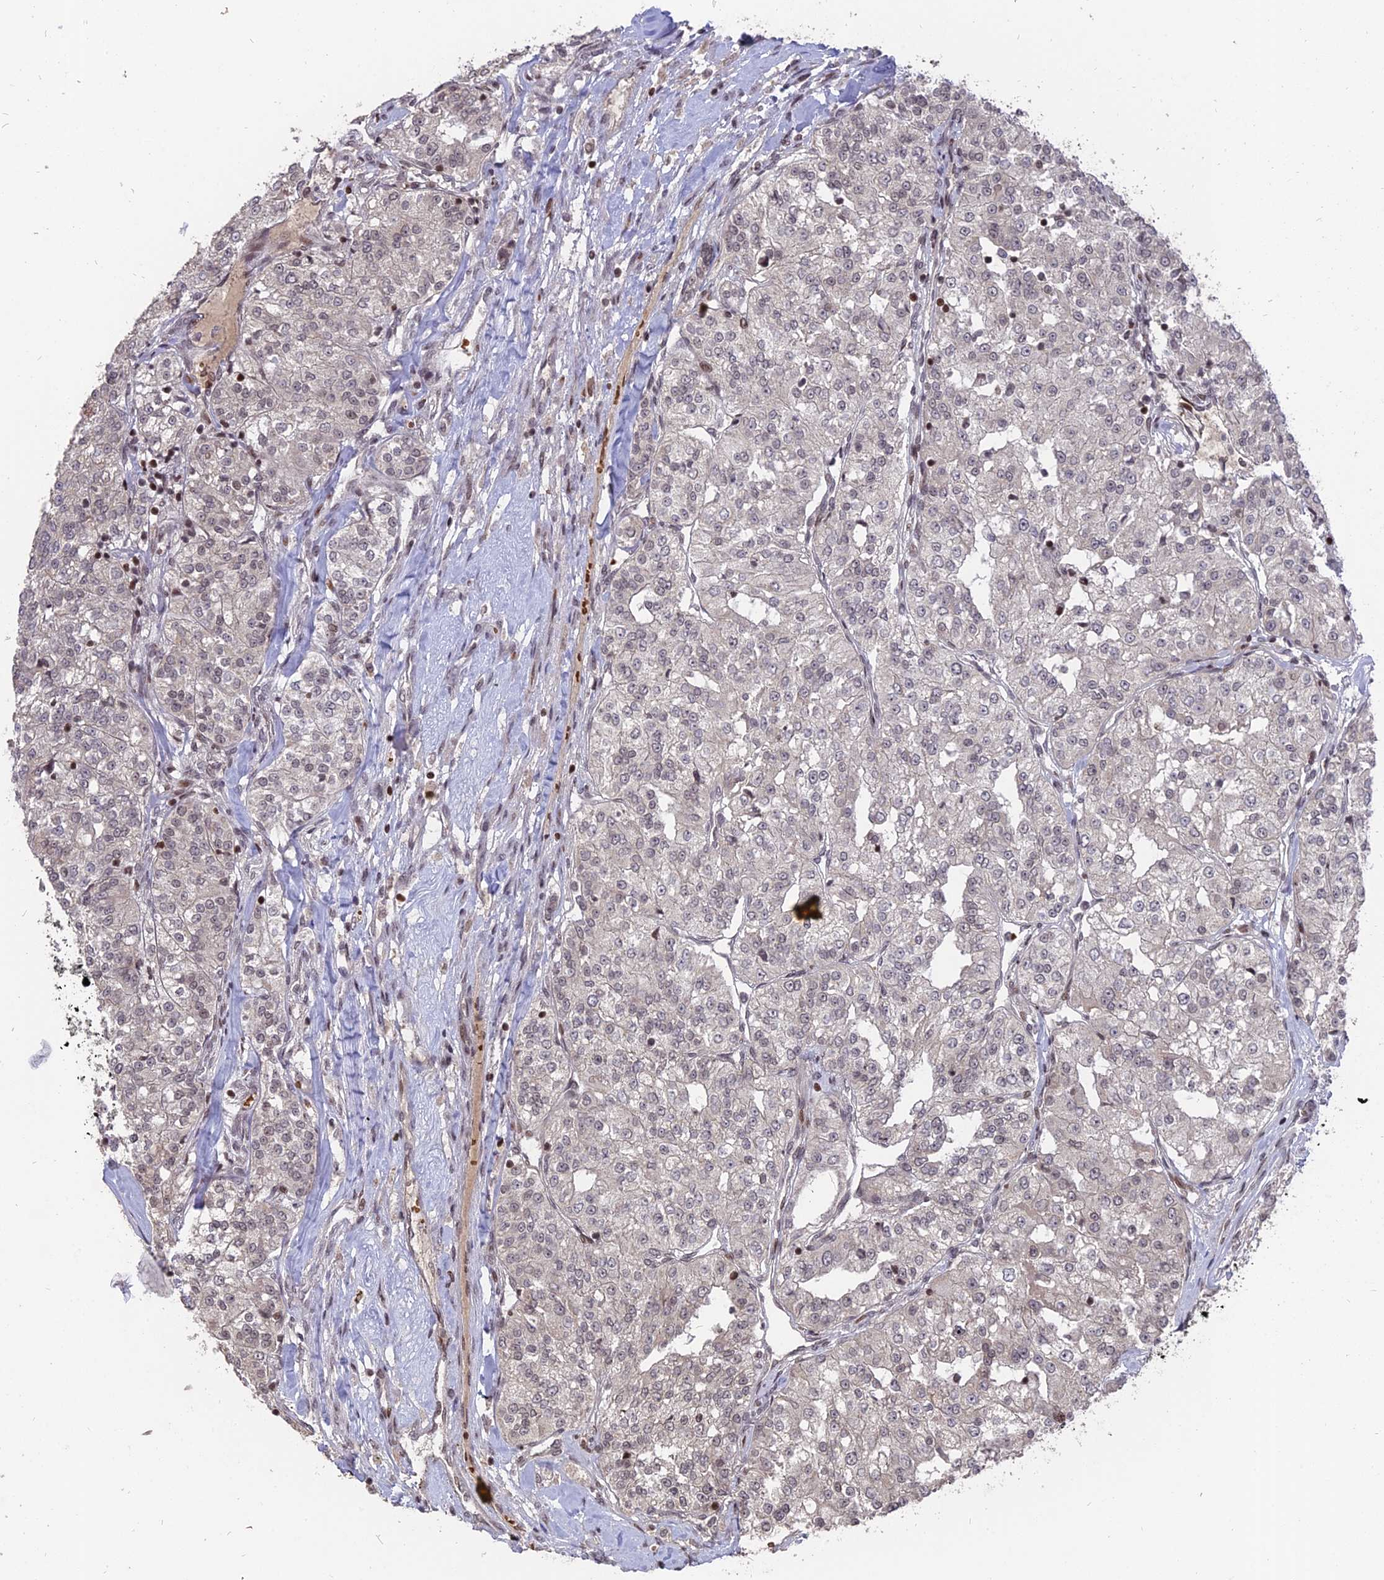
{"staining": {"intensity": "negative", "quantity": "none", "location": "none"}, "tissue": "renal cancer", "cell_type": "Tumor cells", "image_type": "cancer", "snomed": [{"axis": "morphology", "description": "Adenocarcinoma, NOS"}, {"axis": "topography", "description": "Kidney"}], "caption": "The image shows no staining of tumor cells in renal cancer.", "gene": "NR1H3", "patient": {"sex": "female", "age": 63}}